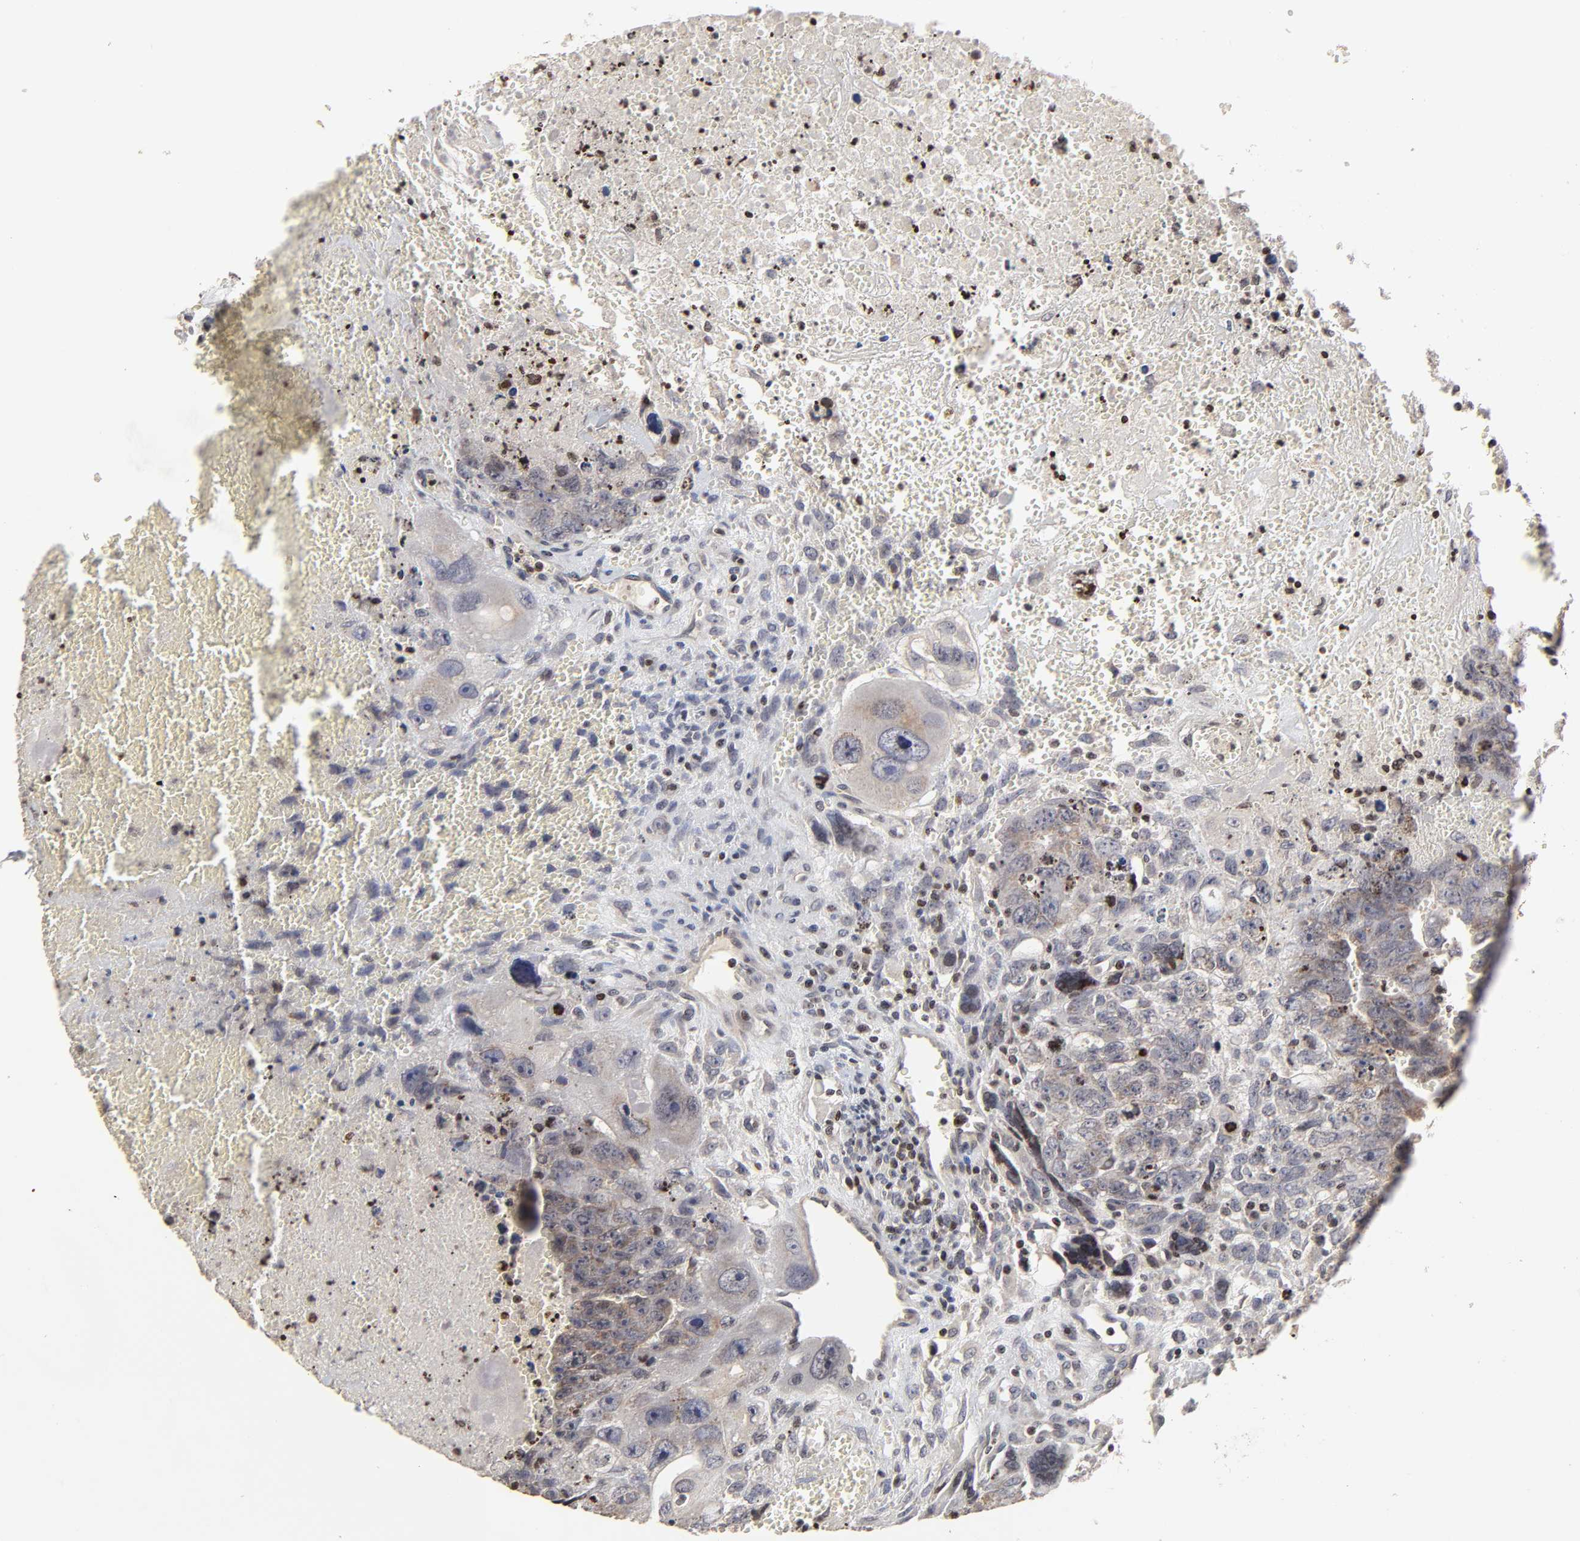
{"staining": {"intensity": "weak", "quantity": "25%-75%", "location": "cytoplasmic/membranous"}, "tissue": "testis cancer", "cell_type": "Tumor cells", "image_type": "cancer", "snomed": [{"axis": "morphology", "description": "Carcinoma, Embryonal, NOS"}, {"axis": "topography", "description": "Testis"}], "caption": "Immunohistochemical staining of testis cancer reveals weak cytoplasmic/membranous protein expression in about 25%-75% of tumor cells. The staining is performed using DAB brown chromogen to label protein expression. The nuclei are counter-stained blue using hematoxylin.", "gene": "ZNF473", "patient": {"sex": "male", "age": 28}}